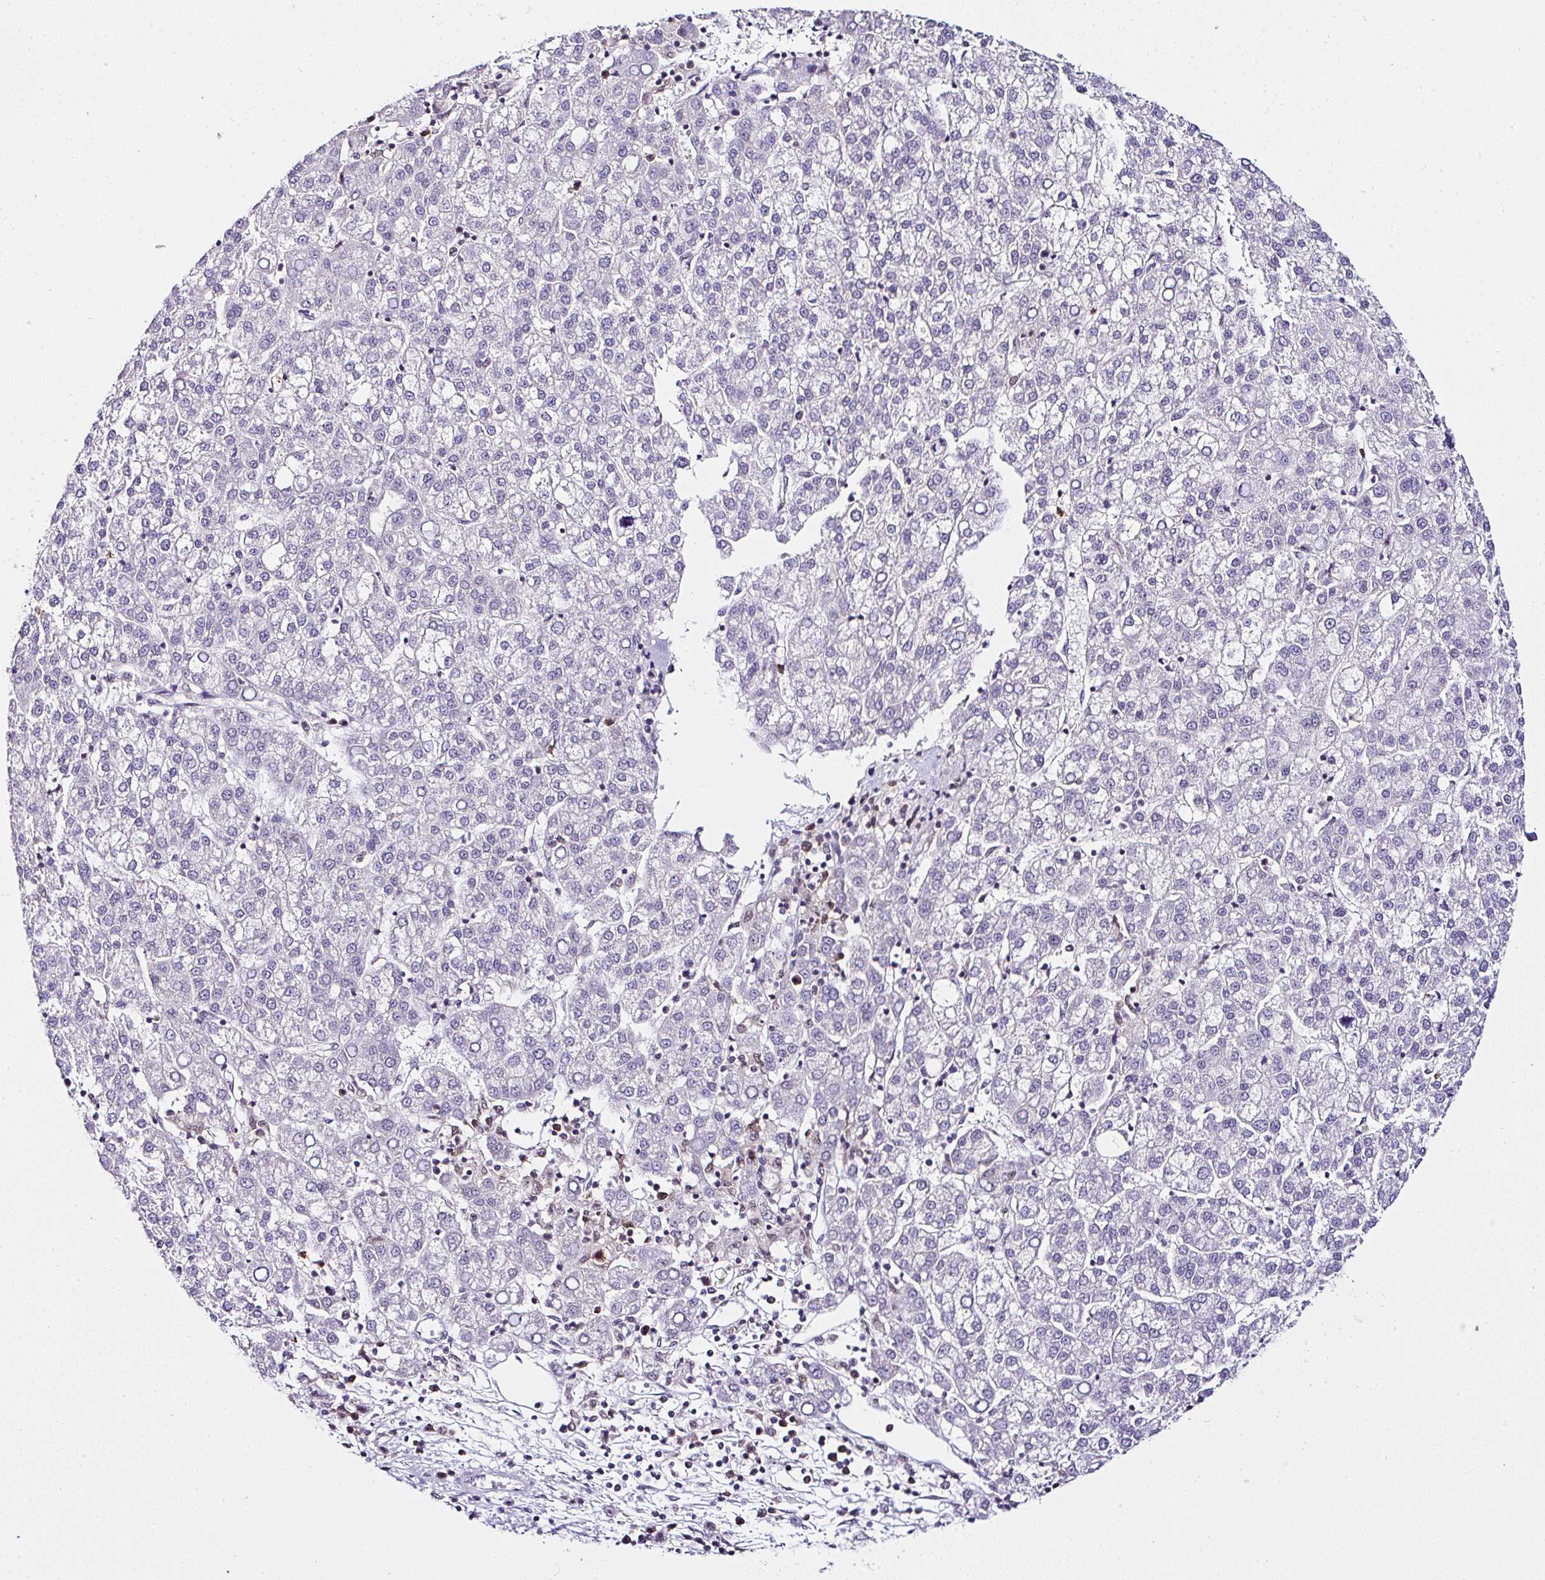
{"staining": {"intensity": "negative", "quantity": "none", "location": "none"}, "tissue": "liver cancer", "cell_type": "Tumor cells", "image_type": "cancer", "snomed": [{"axis": "morphology", "description": "Carcinoma, Hepatocellular, NOS"}, {"axis": "topography", "description": "Liver"}], "caption": "A micrograph of liver cancer (hepatocellular carcinoma) stained for a protein exhibits no brown staining in tumor cells.", "gene": "PTPN2", "patient": {"sex": "female", "age": 58}}